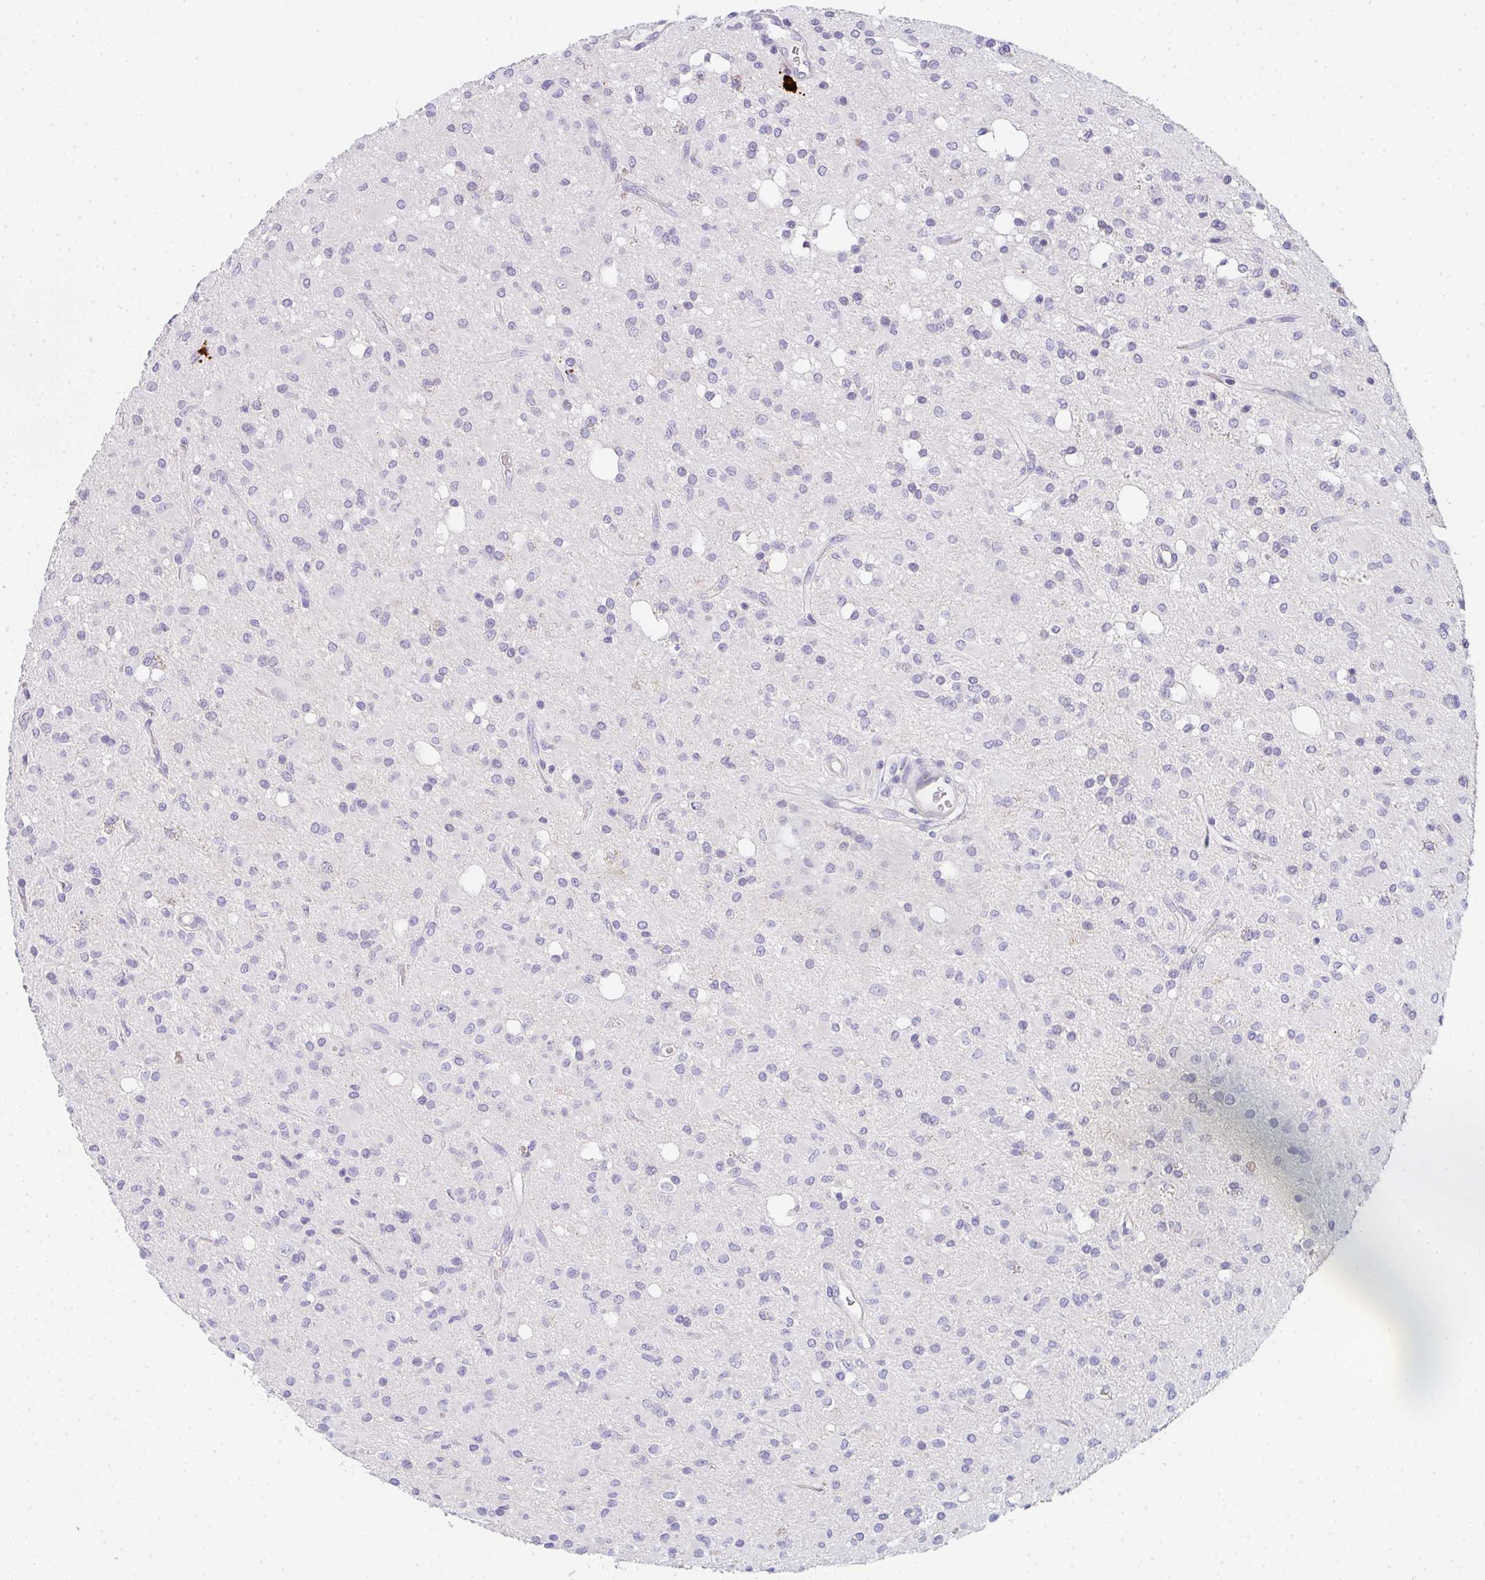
{"staining": {"intensity": "negative", "quantity": "none", "location": "none"}, "tissue": "glioma", "cell_type": "Tumor cells", "image_type": "cancer", "snomed": [{"axis": "morphology", "description": "Glioma, malignant, Low grade"}, {"axis": "topography", "description": "Brain"}], "caption": "The immunohistochemistry photomicrograph has no significant expression in tumor cells of malignant glioma (low-grade) tissue. Nuclei are stained in blue.", "gene": "CACNA1S", "patient": {"sex": "female", "age": 33}}